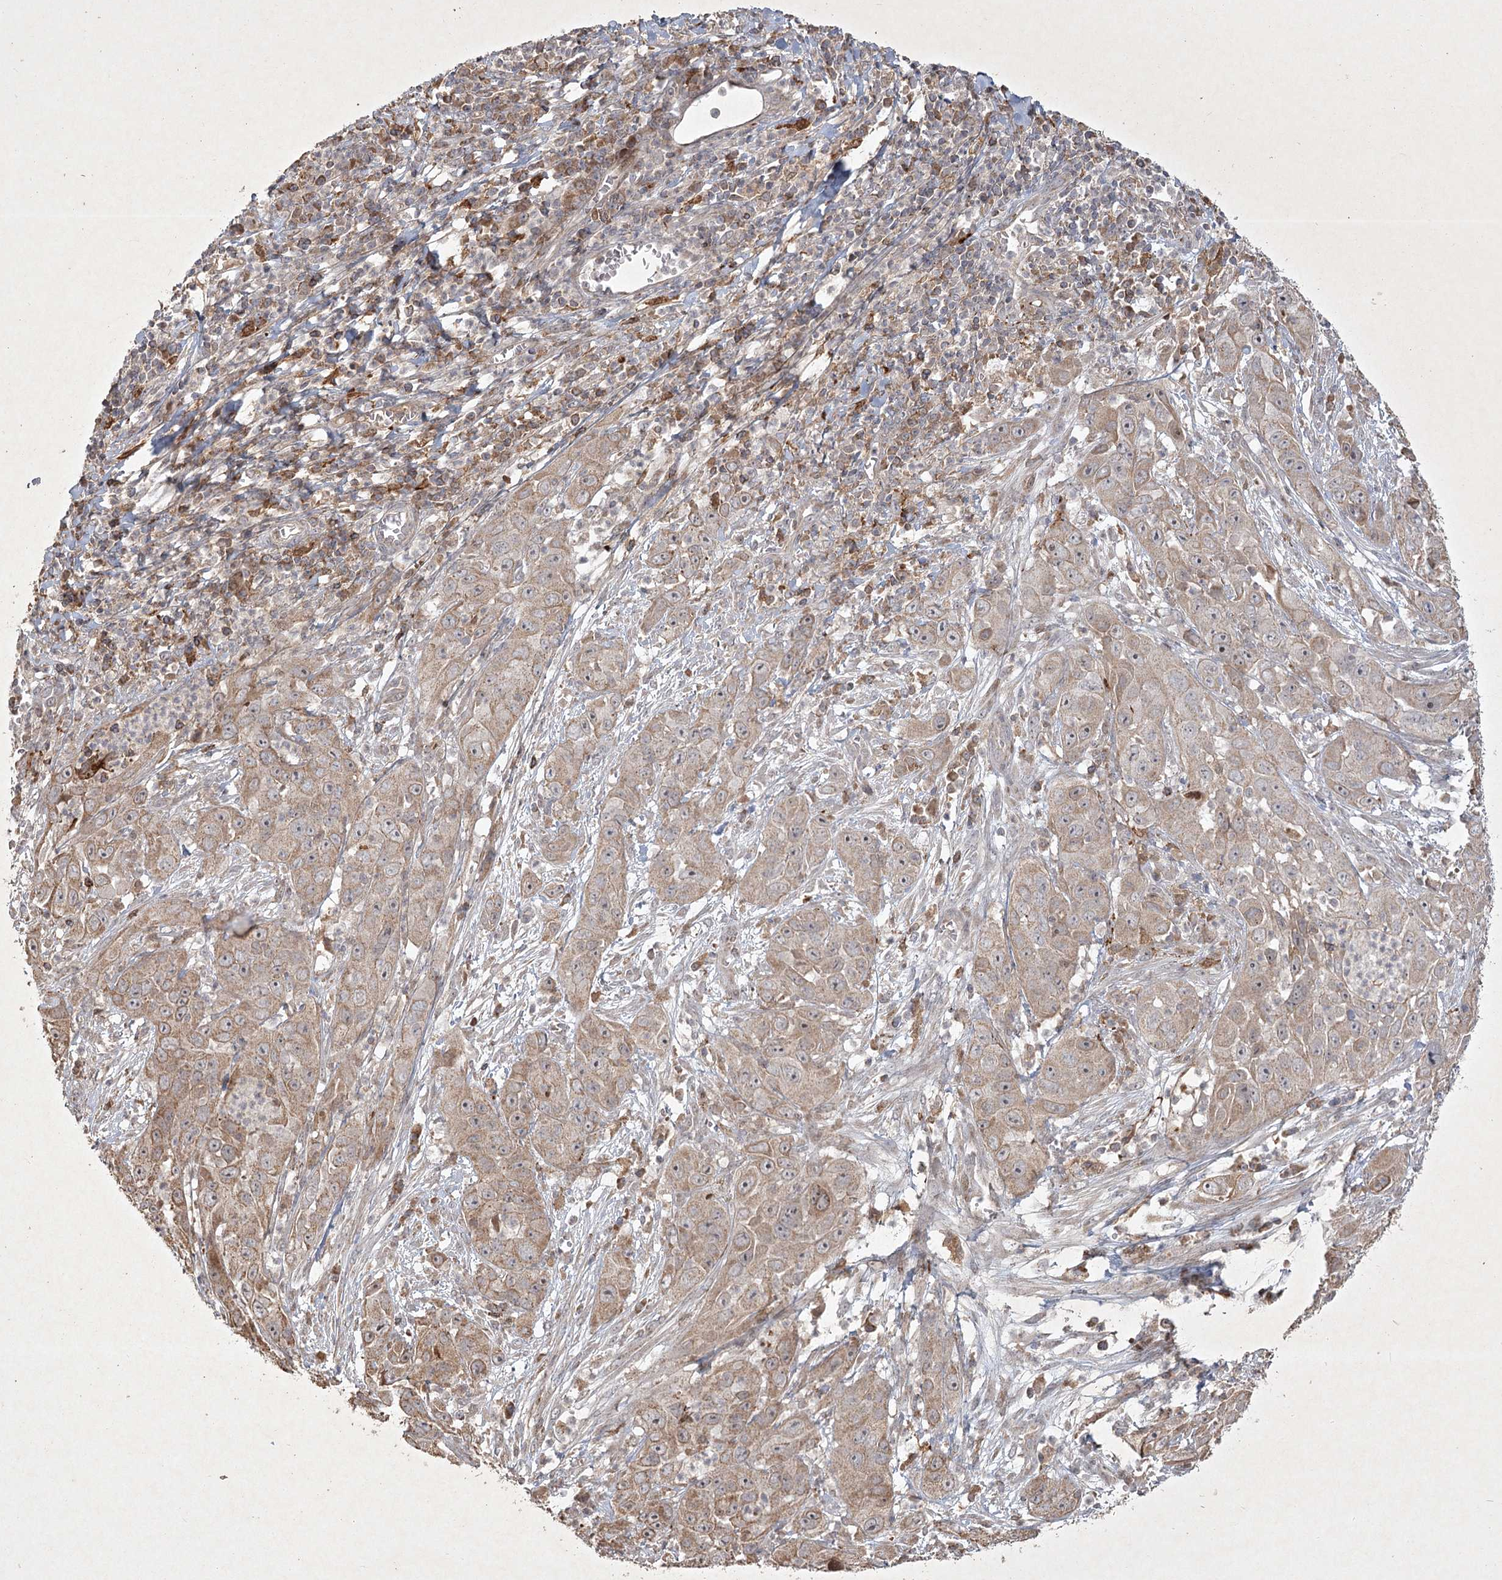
{"staining": {"intensity": "weak", "quantity": ">75%", "location": "cytoplasmic/membranous"}, "tissue": "cervical cancer", "cell_type": "Tumor cells", "image_type": "cancer", "snomed": [{"axis": "morphology", "description": "Squamous cell carcinoma, NOS"}, {"axis": "topography", "description": "Cervix"}], "caption": "Immunohistochemistry (DAB) staining of squamous cell carcinoma (cervical) reveals weak cytoplasmic/membranous protein positivity in approximately >75% of tumor cells. (DAB (3,3'-diaminobenzidine) IHC, brown staining for protein, blue staining for nuclei).", "gene": "KBTBD4", "patient": {"sex": "female", "age": 32}}